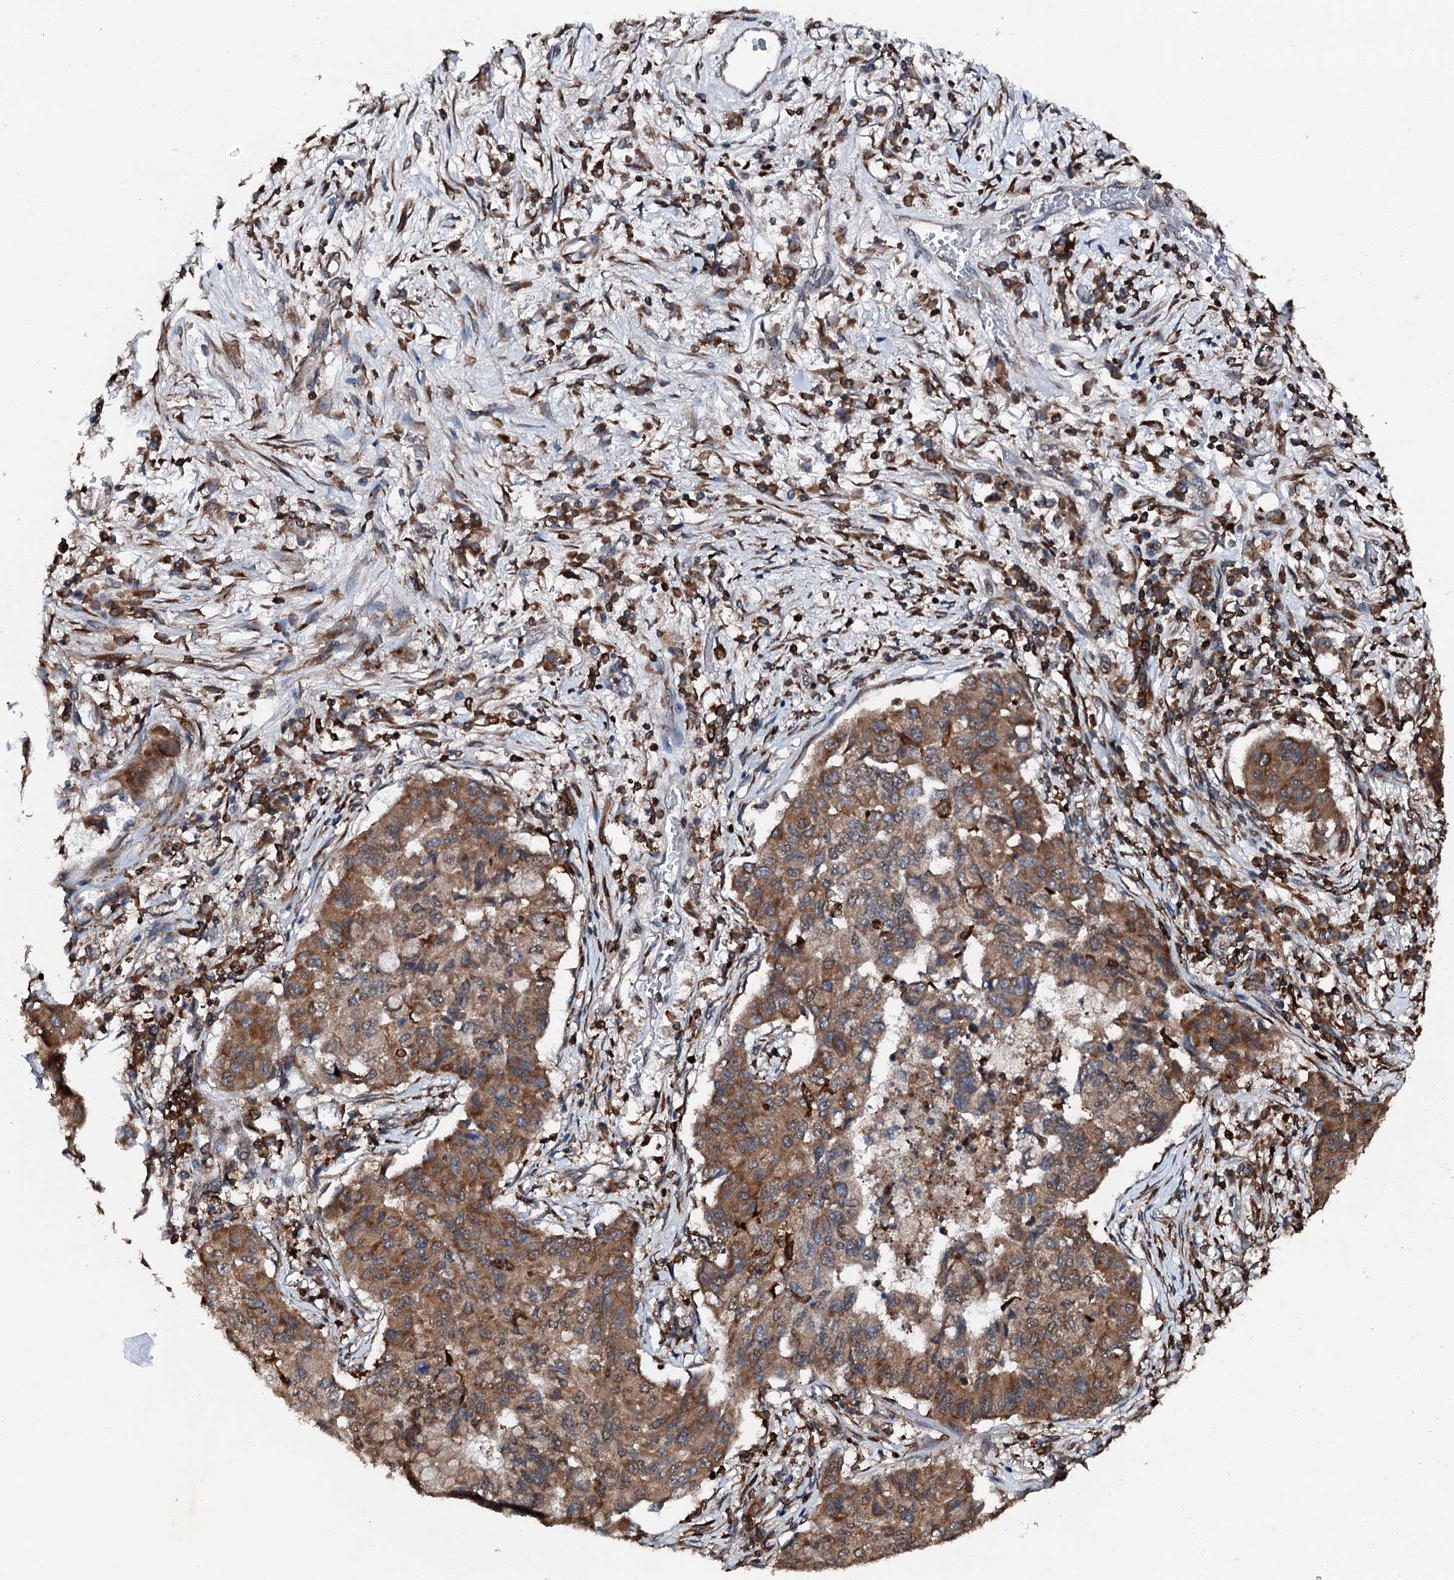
{"staining": {"intensity": "moderate", "quantity": ">75%", "location": "cytoplasmic/membranous"}, "tissue": "lung cancer", "cell_type": "Tumor cells", "image_type": "cancer", "snomed": [{"axis": "morphology", "description": "Squamous cell carcinoma, NOS"}, {"axis": "topography", "description": "Lung"}], "caption": "This is an image of immunohistochemistry (IHC) staining of lung cancer (squamous cell carcinoma), which shows moderate staining in the cytoplasmic/membranous of tumor cells.", "gene": "EDC4", "patient": {"sex": "male", "age": 74}}